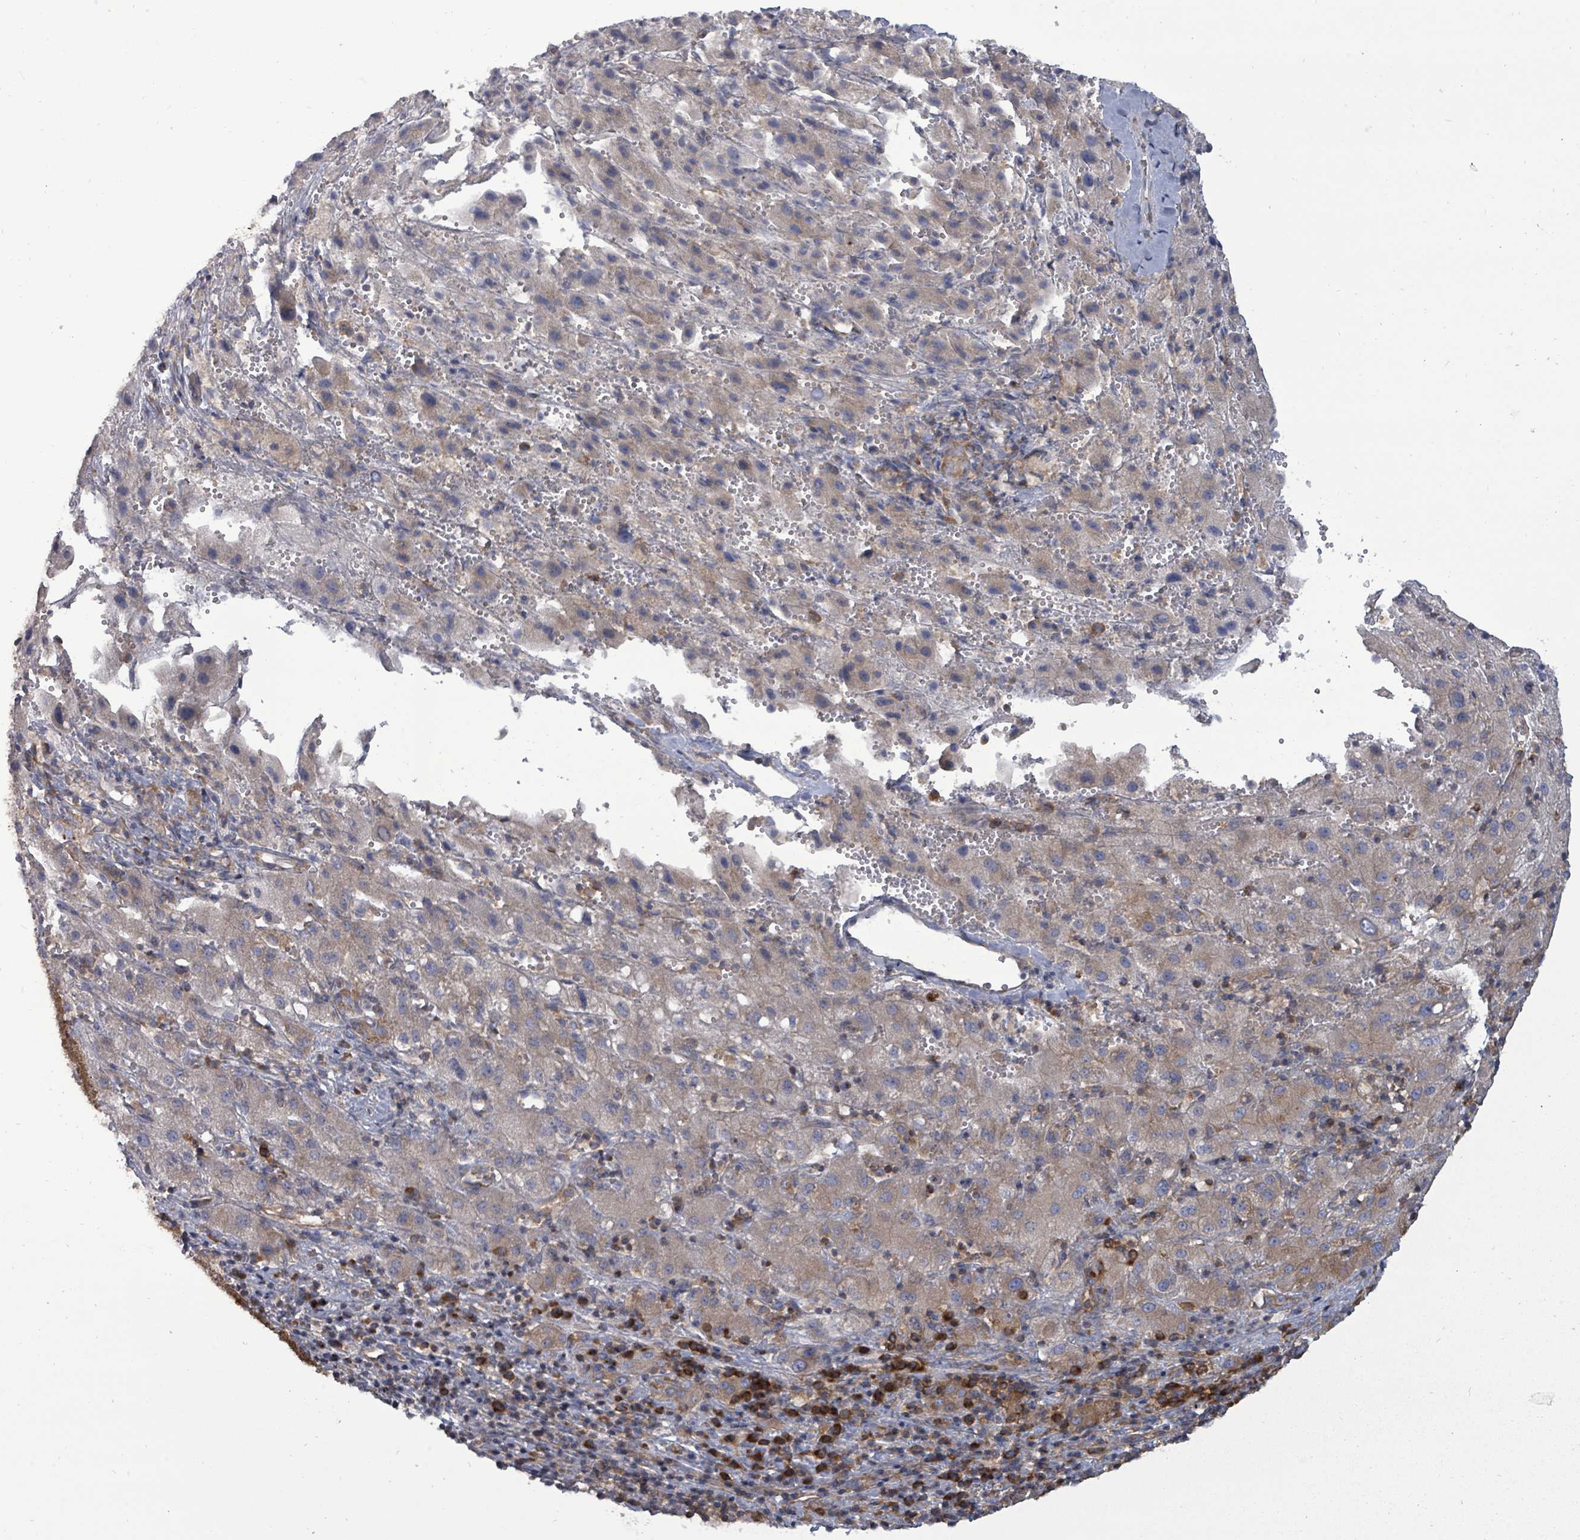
{"staining": {"intensity": "negative", "quantity": "none", "location": "none"}, "tissue": "liver cancer", "cell_type": "Tumor cells", "image_type": "cancer", "snomed": [{"axis": "morphology", "description": "Carcinoma, Hepatocellular, NOS"}, {"axis": "topography", "description": "Liver"}], "caption": "Protein analysis of liver cancer (hepatocellular carcinoma) exhibits no significant staining in tumor cells. (DAB IHC with hematoxylin counter stain).", "gene": "EIF3C", "patient": {"sex": "female", "age": 58}}